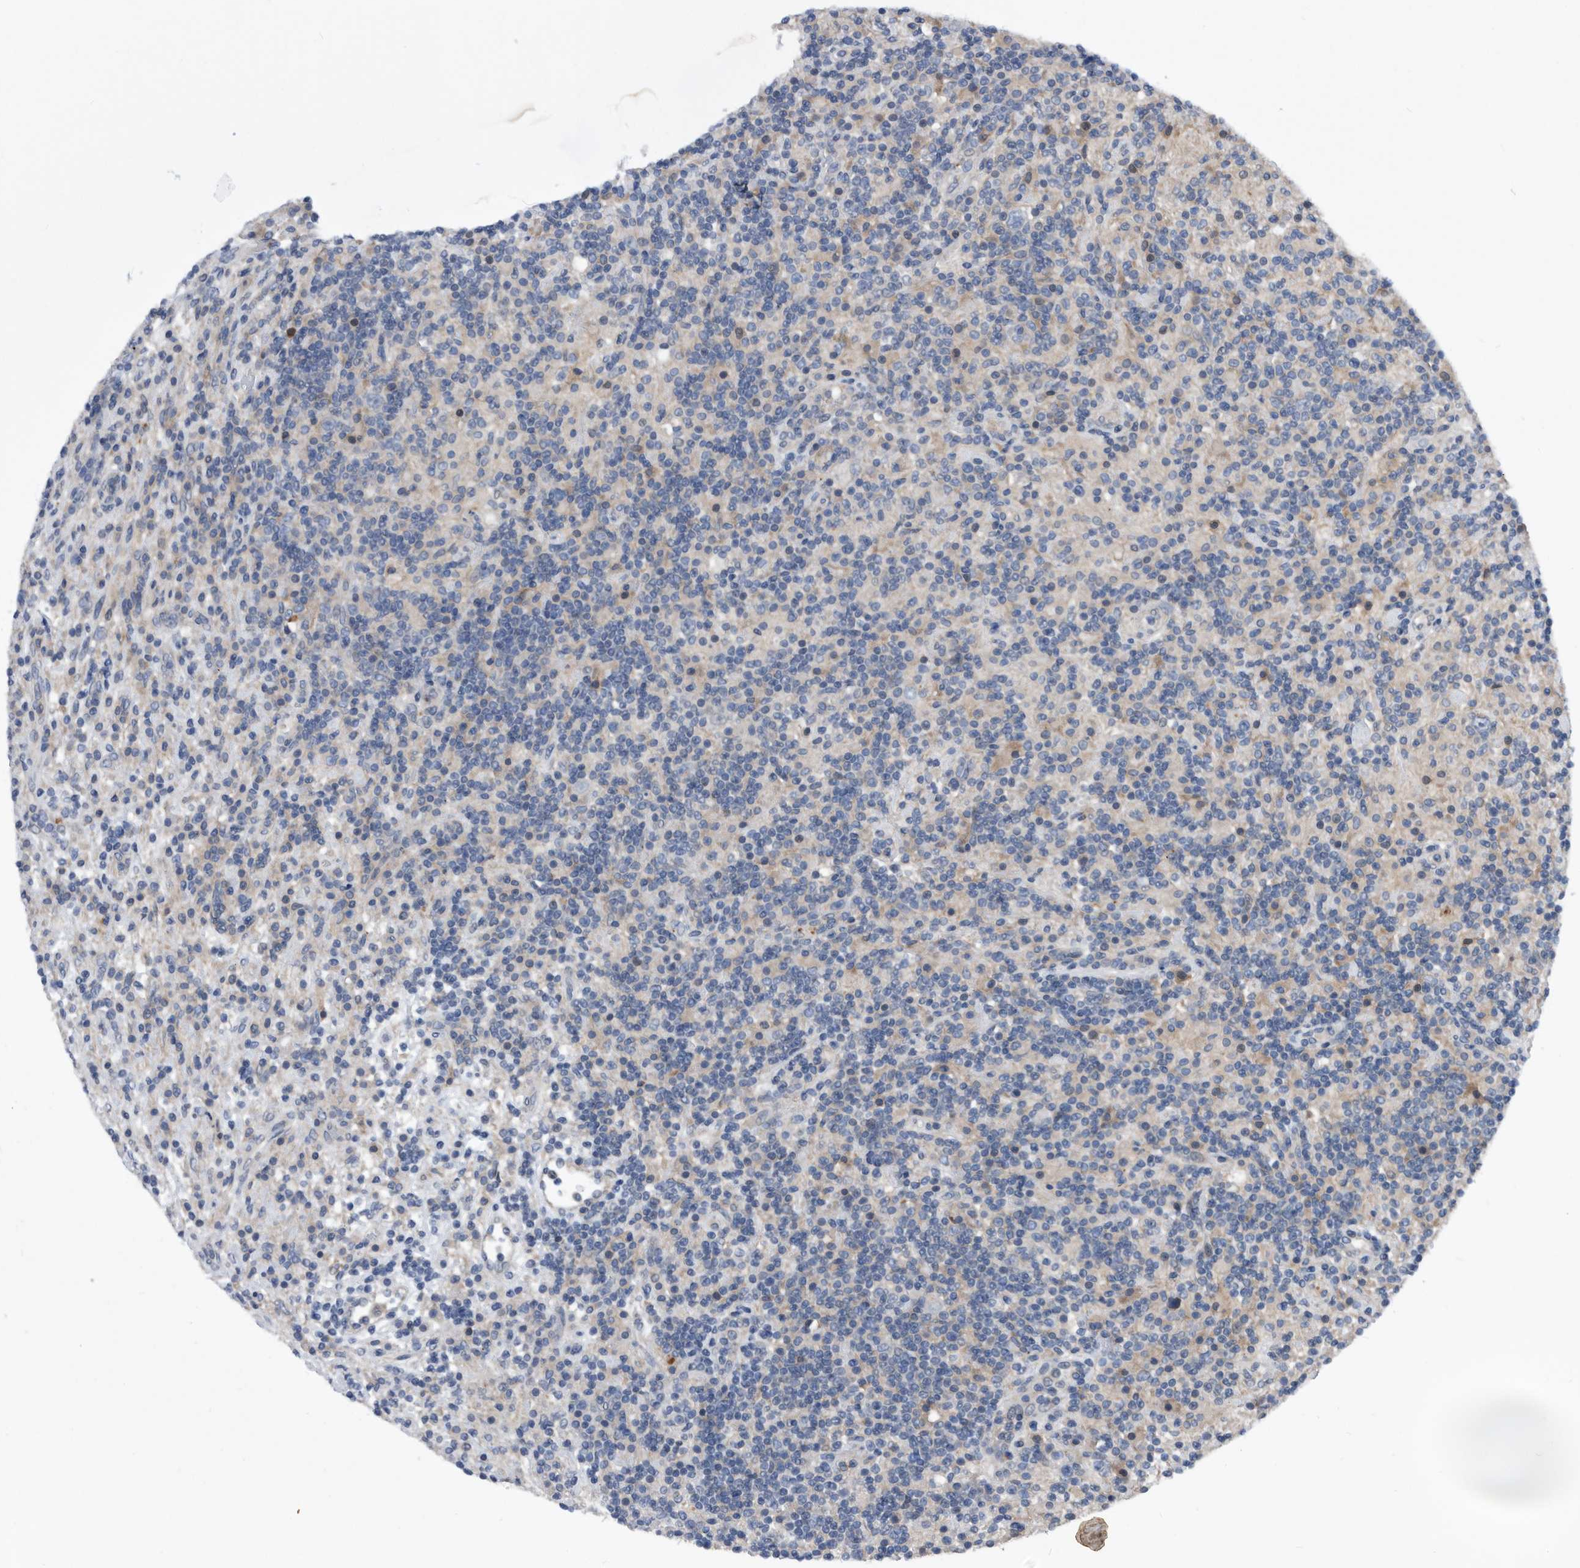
{"staining": {"intensity": "negative", "quantity": "none", "location": "none"}, "tissue": "lymphoma", "cell_type": "Tumor cells", "image_type": "cancer", "snomed": [{"axis": "morphology", "description": "Hodgkin's disease, NOS"}, {"axis": "topography", "description": "Lymph node"}], "caption": "Immunohistochemistry photomicrograph of Hodgkin's disease stained for a protein (brown), which reveals no expression in tumor cells.", "gene": "BAIAP3", "patient": {"sex": "male", "age": 70}}